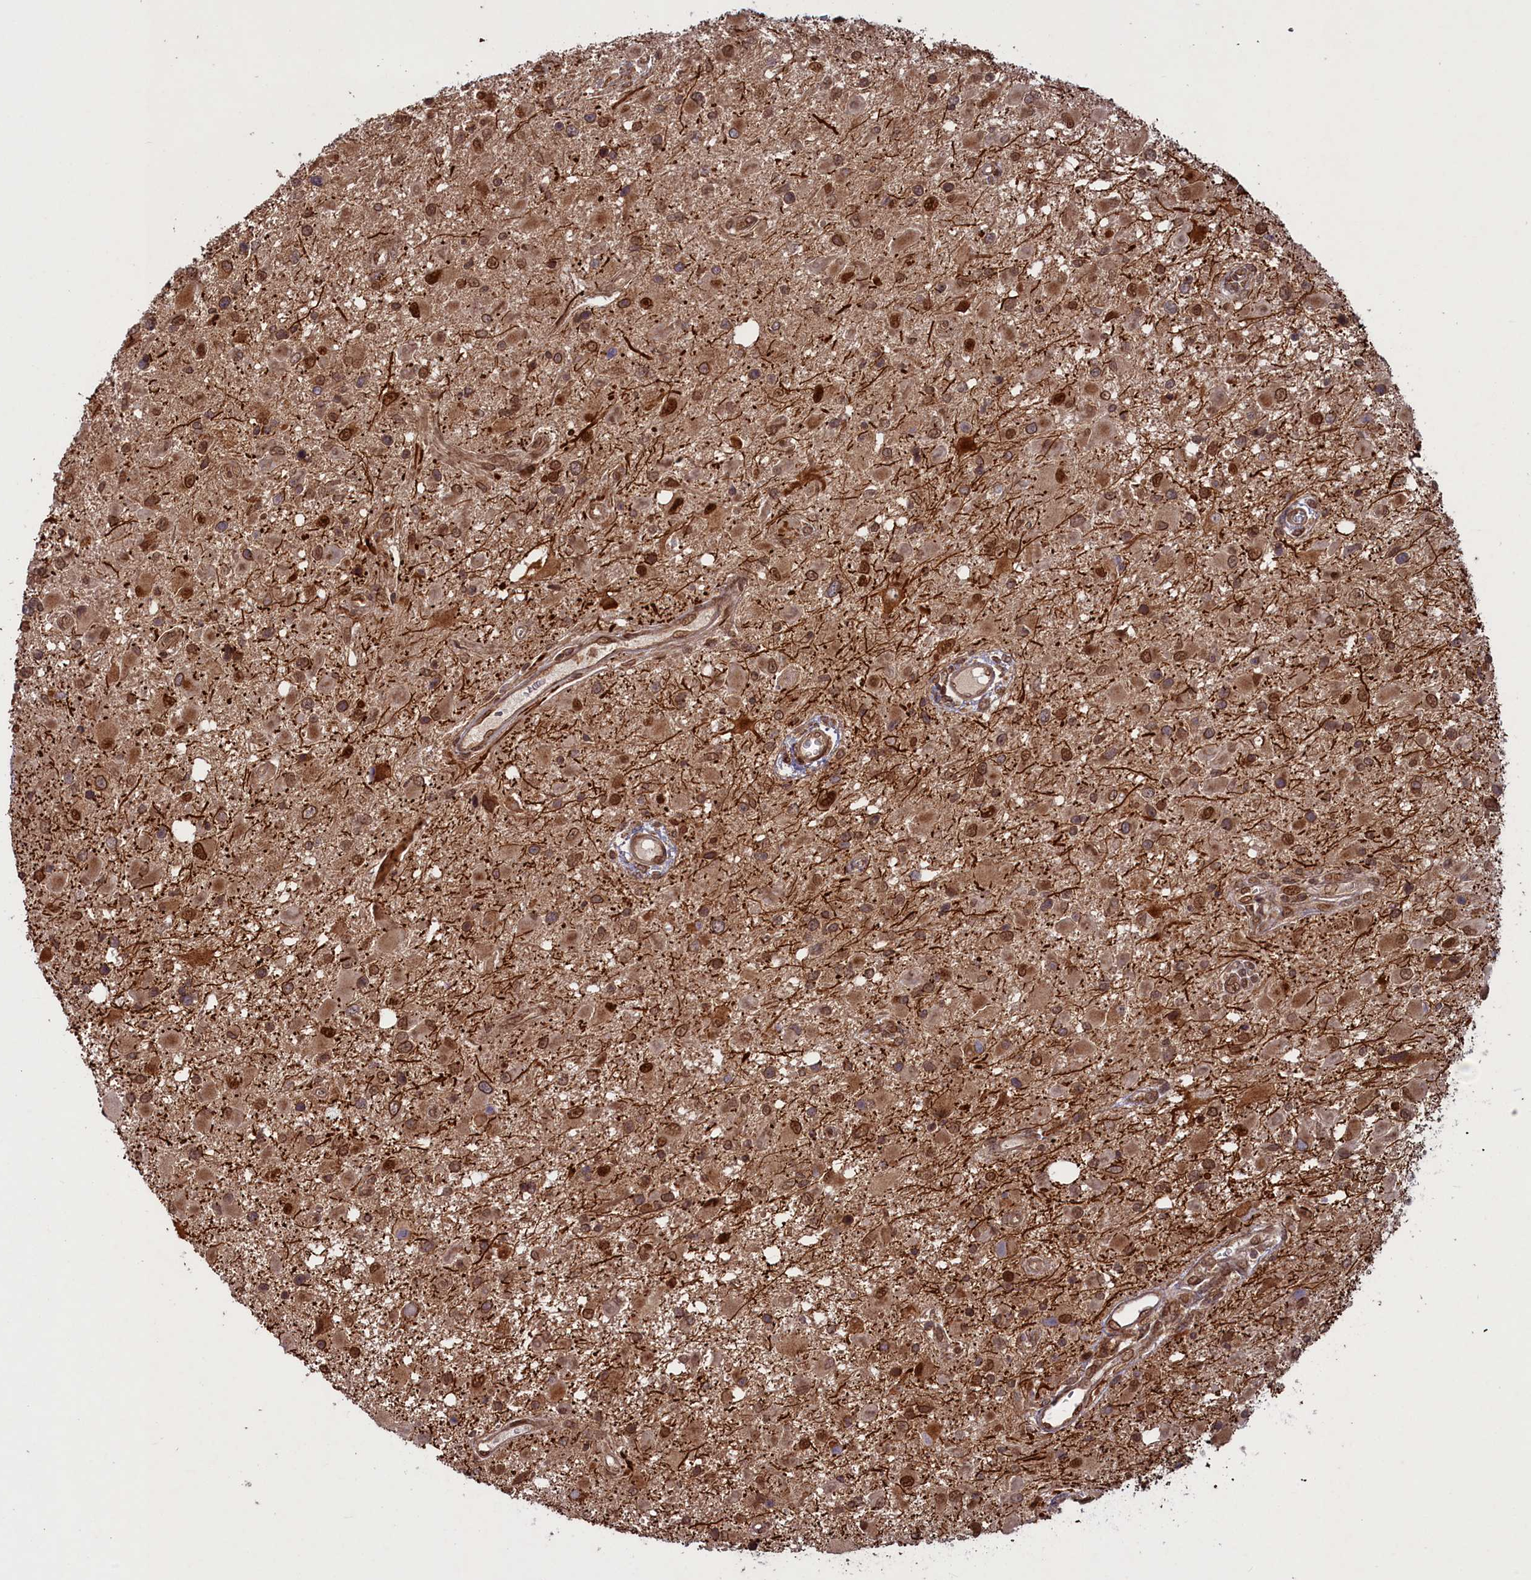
{"staining": {"intensity": "moderate", "quantity": ">75%", "location": "cytoplasmic/membranous,nuclear"}, "tissue": "glioma", "cell_type": "Tumor cells", "image_type": "cancer", "snomed": [{"axis": "morphology", "description": "Glioma, malignant, High grade"}, {"axis": "topography", "description": "Brain"}], "caption": "Glioma was stained to show a protein in brown. There is medium levels of moderate cytoplasmic/membranous and nuclear expression in about >75% of tumor cells. (DAB (3,3'-diaminobenzidine) IHC with brightfield microscopy, high magnification).", "gene": "NAE1", "patient": {"sex": "male", "age": 53}}